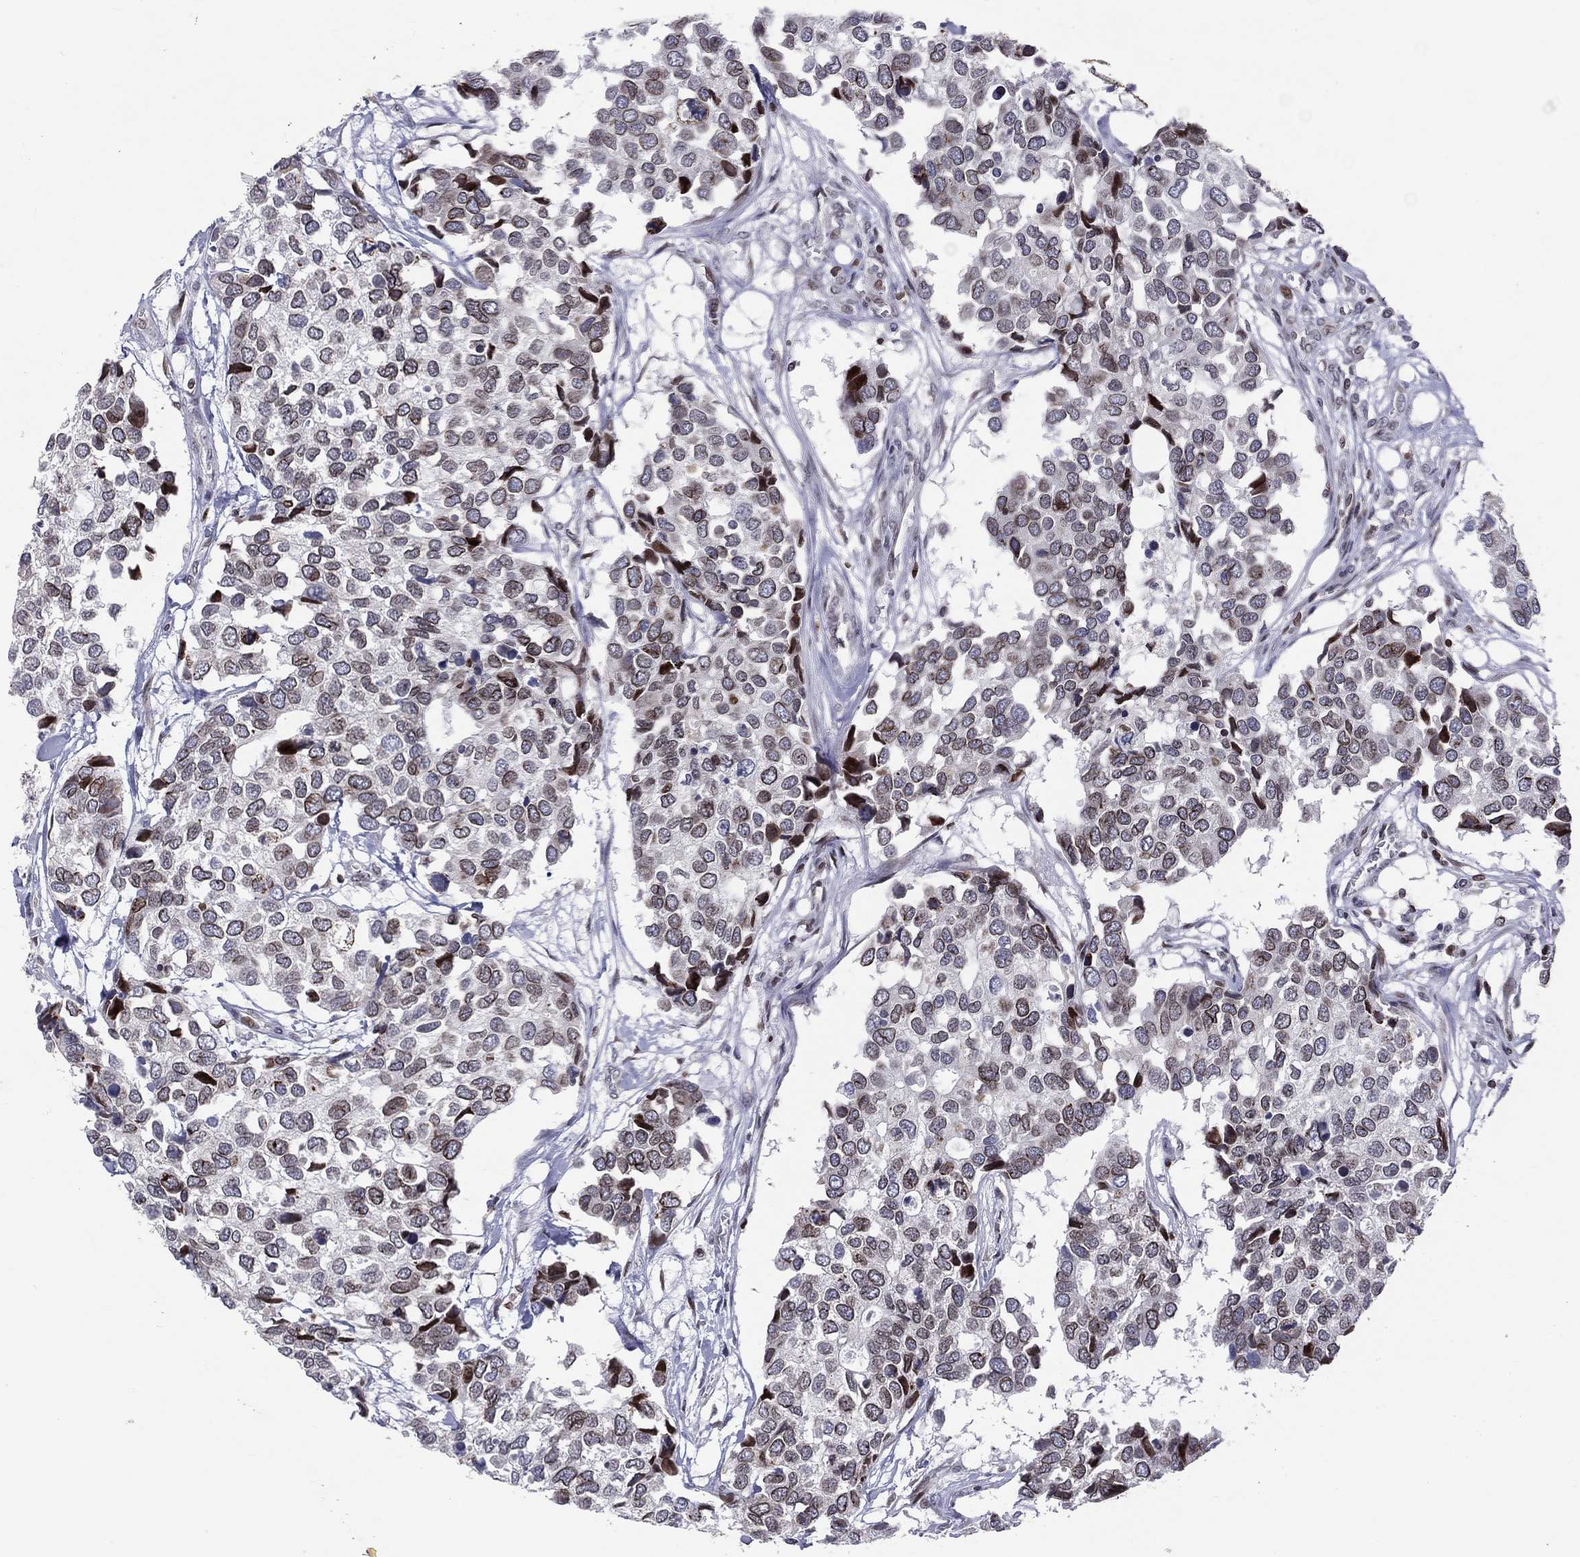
{"staining": {"intensity": "moderate", "quantity": "25%-75%", "location": "nuclear"}, "tissue": "breast cancer", "cell_type": "Tumor cells", "image_type": "cancer", "snomed": [{"axis": "morphology", "description": "Duct carcinoma"}, {"axis": "topography", "description": "Breast"}], "caption": "A medium amount of moderate nuclear staining is appreciated in about 25%-75% of tumor cells in breast cancer (intraductal carcinoma) tissue. The staining was performed using DAB, with brown indicating positive protein expression. Nuclei are stained blue with hematoxylin.", "gene": "DBF4B", "patient": {"sex": "female", "age": 83}}